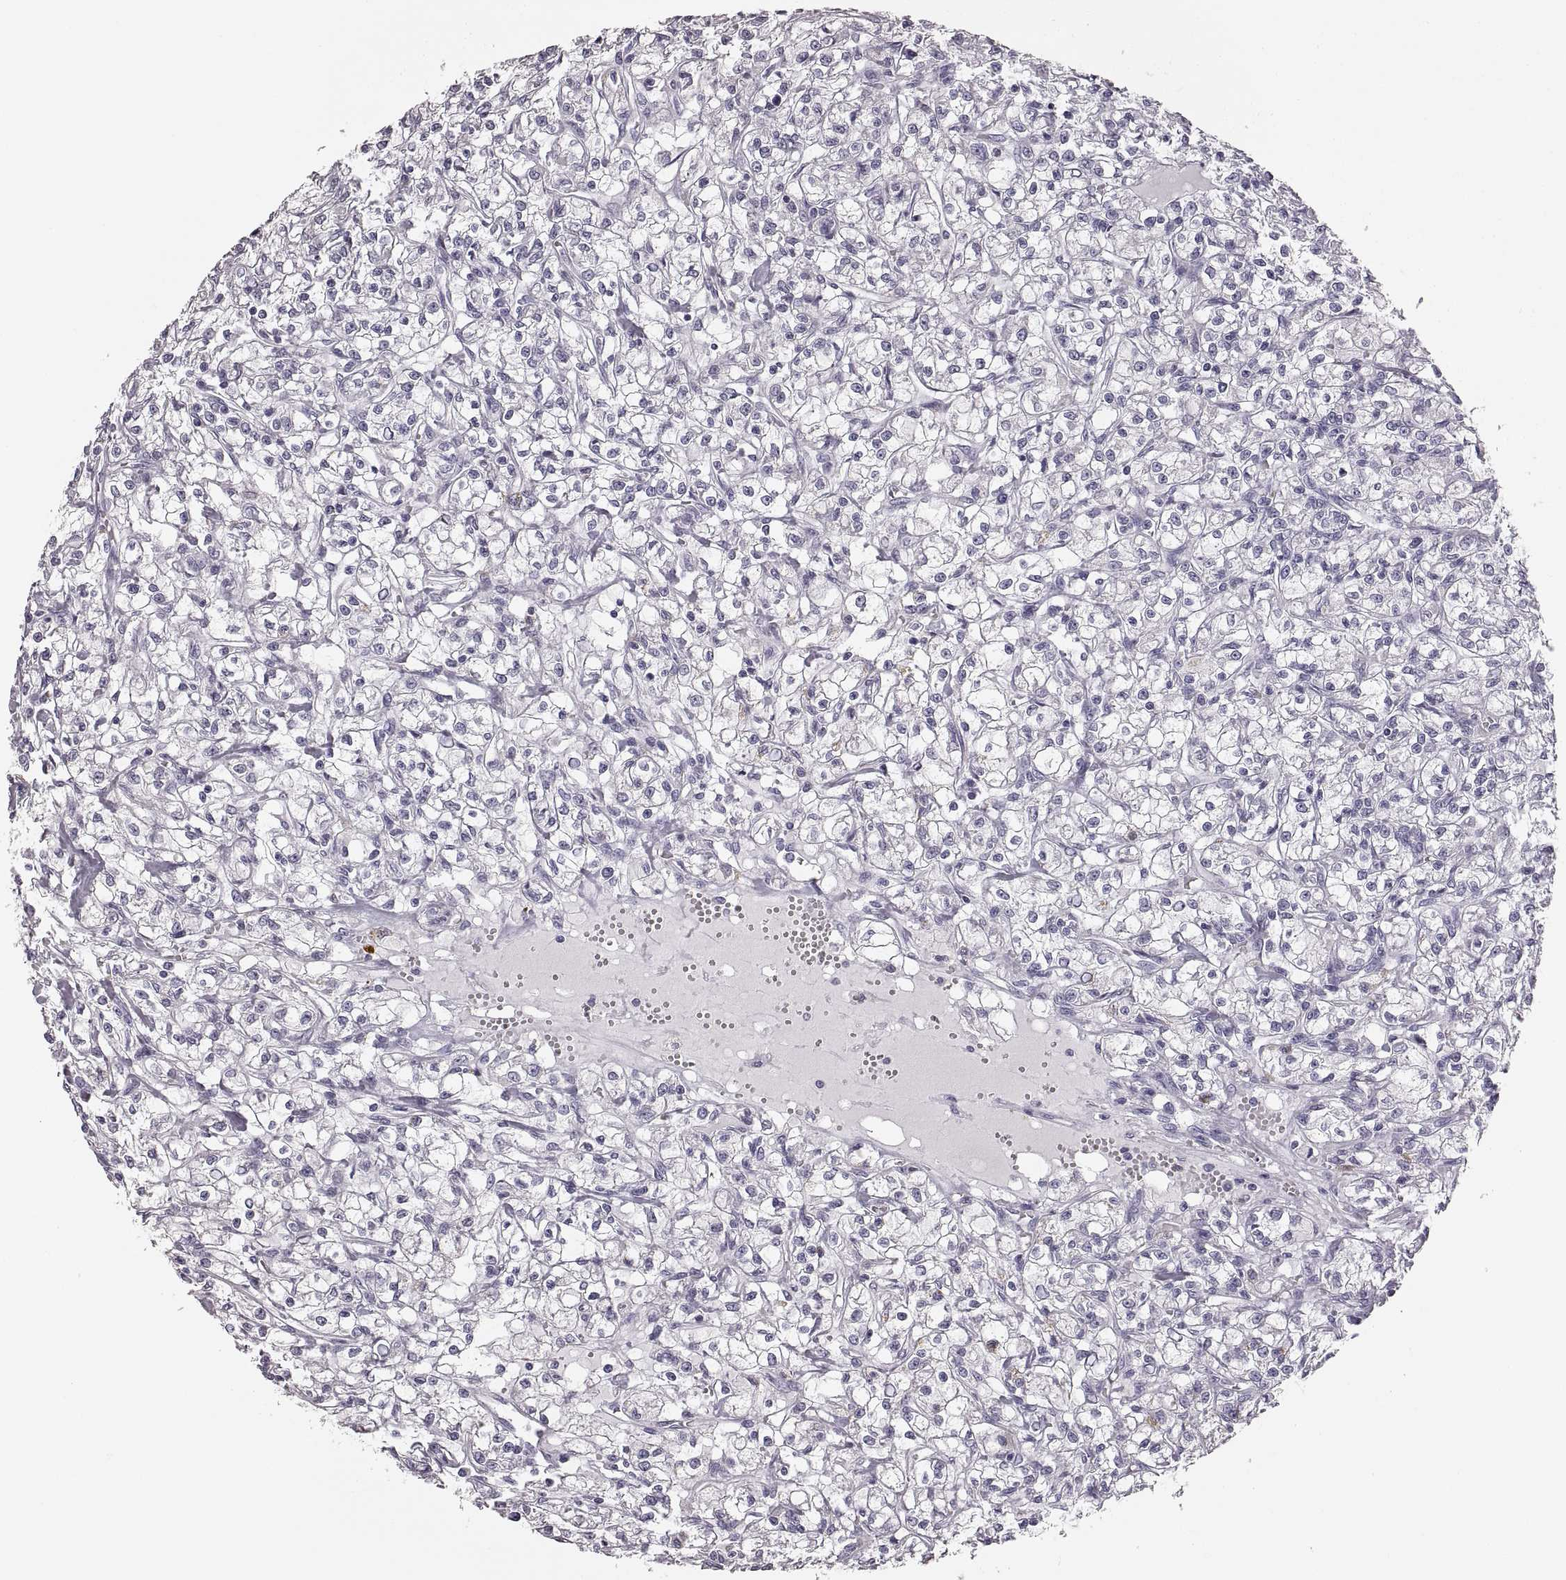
{"staining": {"intensity": "negative", "quantity": "none", "location": "none"}, "tissue": "renal cancer", "cell_type": "Tumor cells", "image_type": "cancer", "snomed": [{"axis": "morphology", "description": "Adenocarcinoma, NOS"}, {"axis": "topography", "description": "Kidney"}], "caption": "Tumor cells are negative for protein expression in human renal cancer (adenocarcinoma). Nuclei are stained in blue.", "gene": "RDH13", "patient": {"sex": "female", "age": 59}}